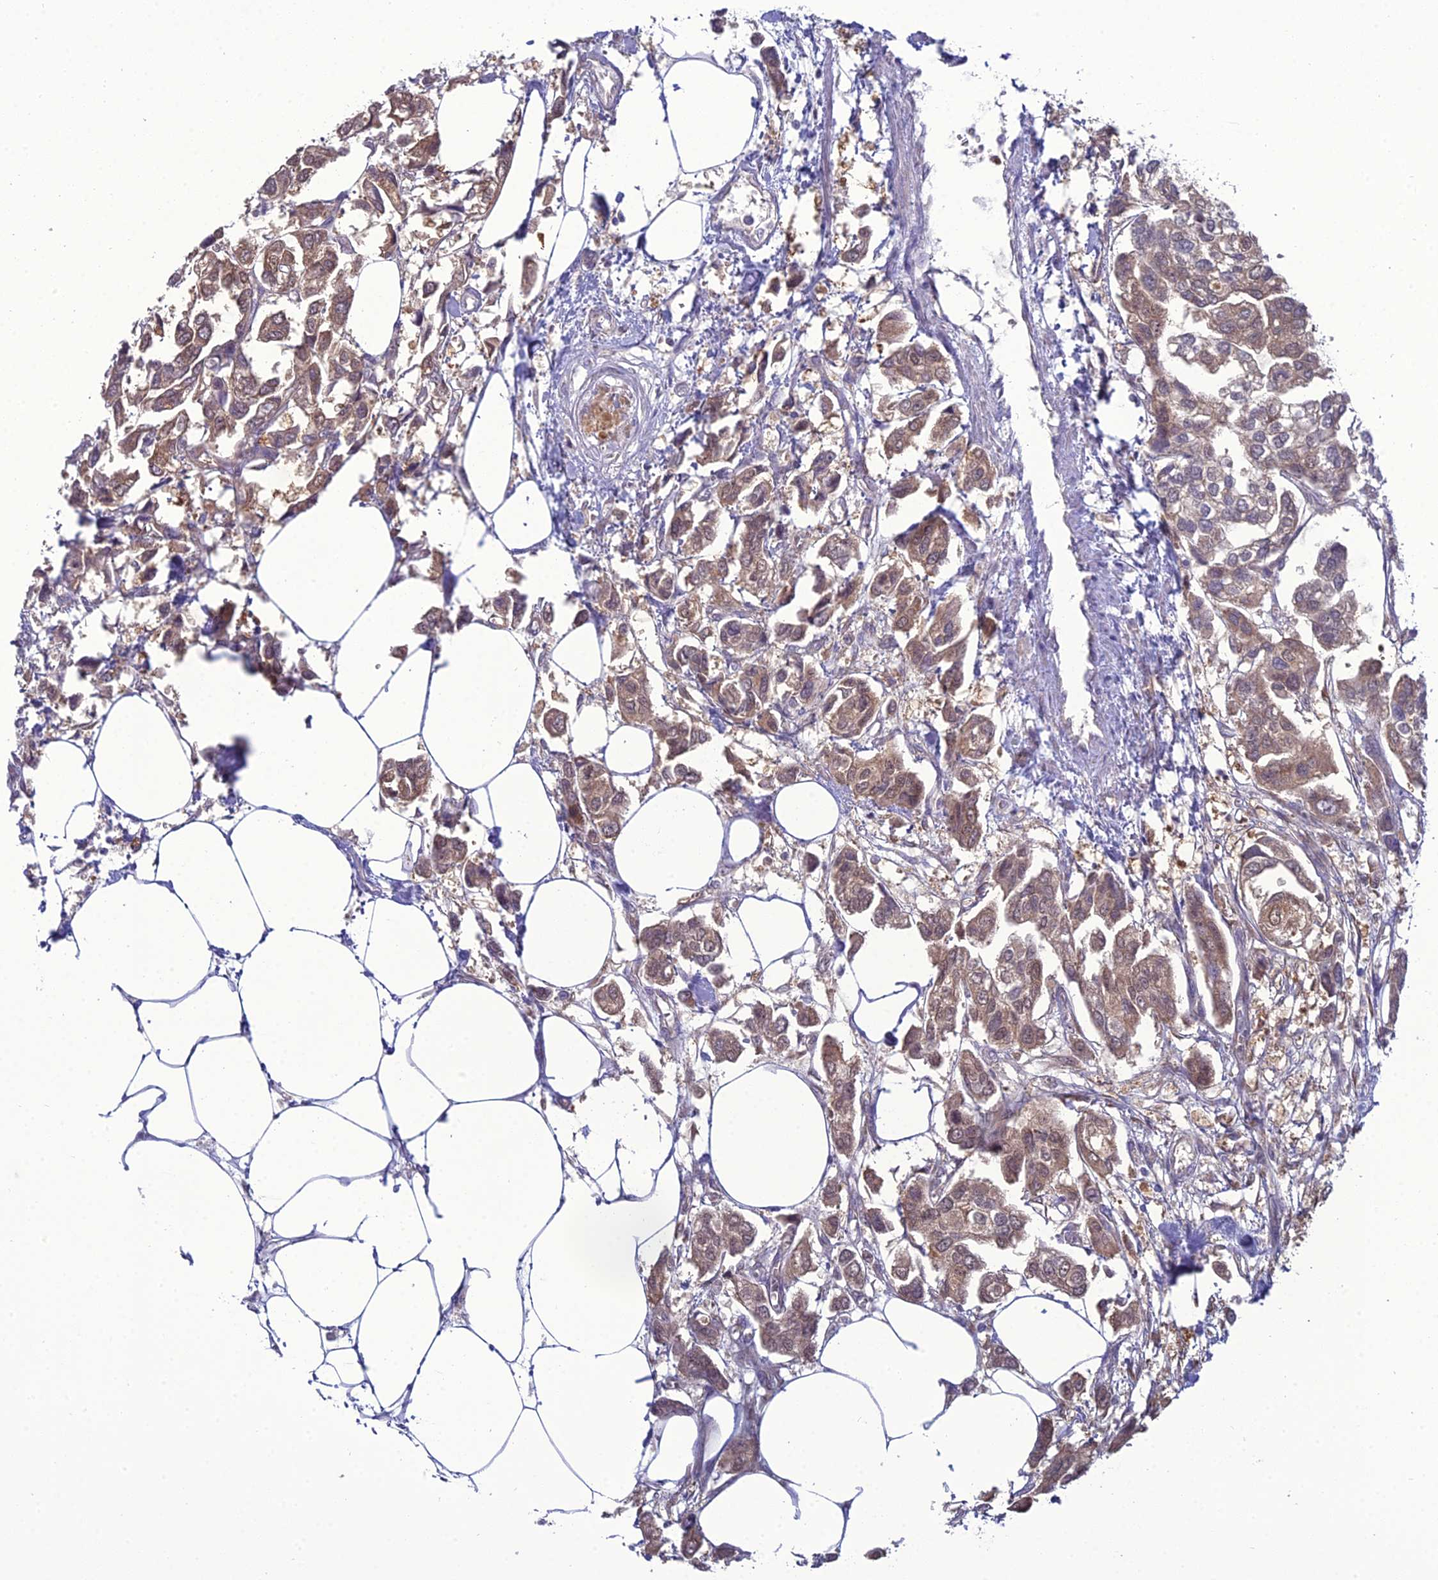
{"staining": {"intensity": "weak", "quantity": ">75%", "location": "cytoplasmic/membranous,nuclear"}, "tissue": "urothelial cancer", "cell_type": "Tumor cells", "image_type": "cancer", "snomed": [{"axis": "morphology", "description": "Urothelial carcinoma, High grade"}, {"axis": "topography", "description": "Urinary bladder"}], "caption": "Weak cytoplasmic/membranous and nuclear protein expression is appreciated in about >75% of tumor cells in high-grade urothelial carcinoma. (DAB IHC with brightfield microscopy, high magnification).", "gene": "GNPNAT1", "patient": {"sex": "male", "age": 67}}